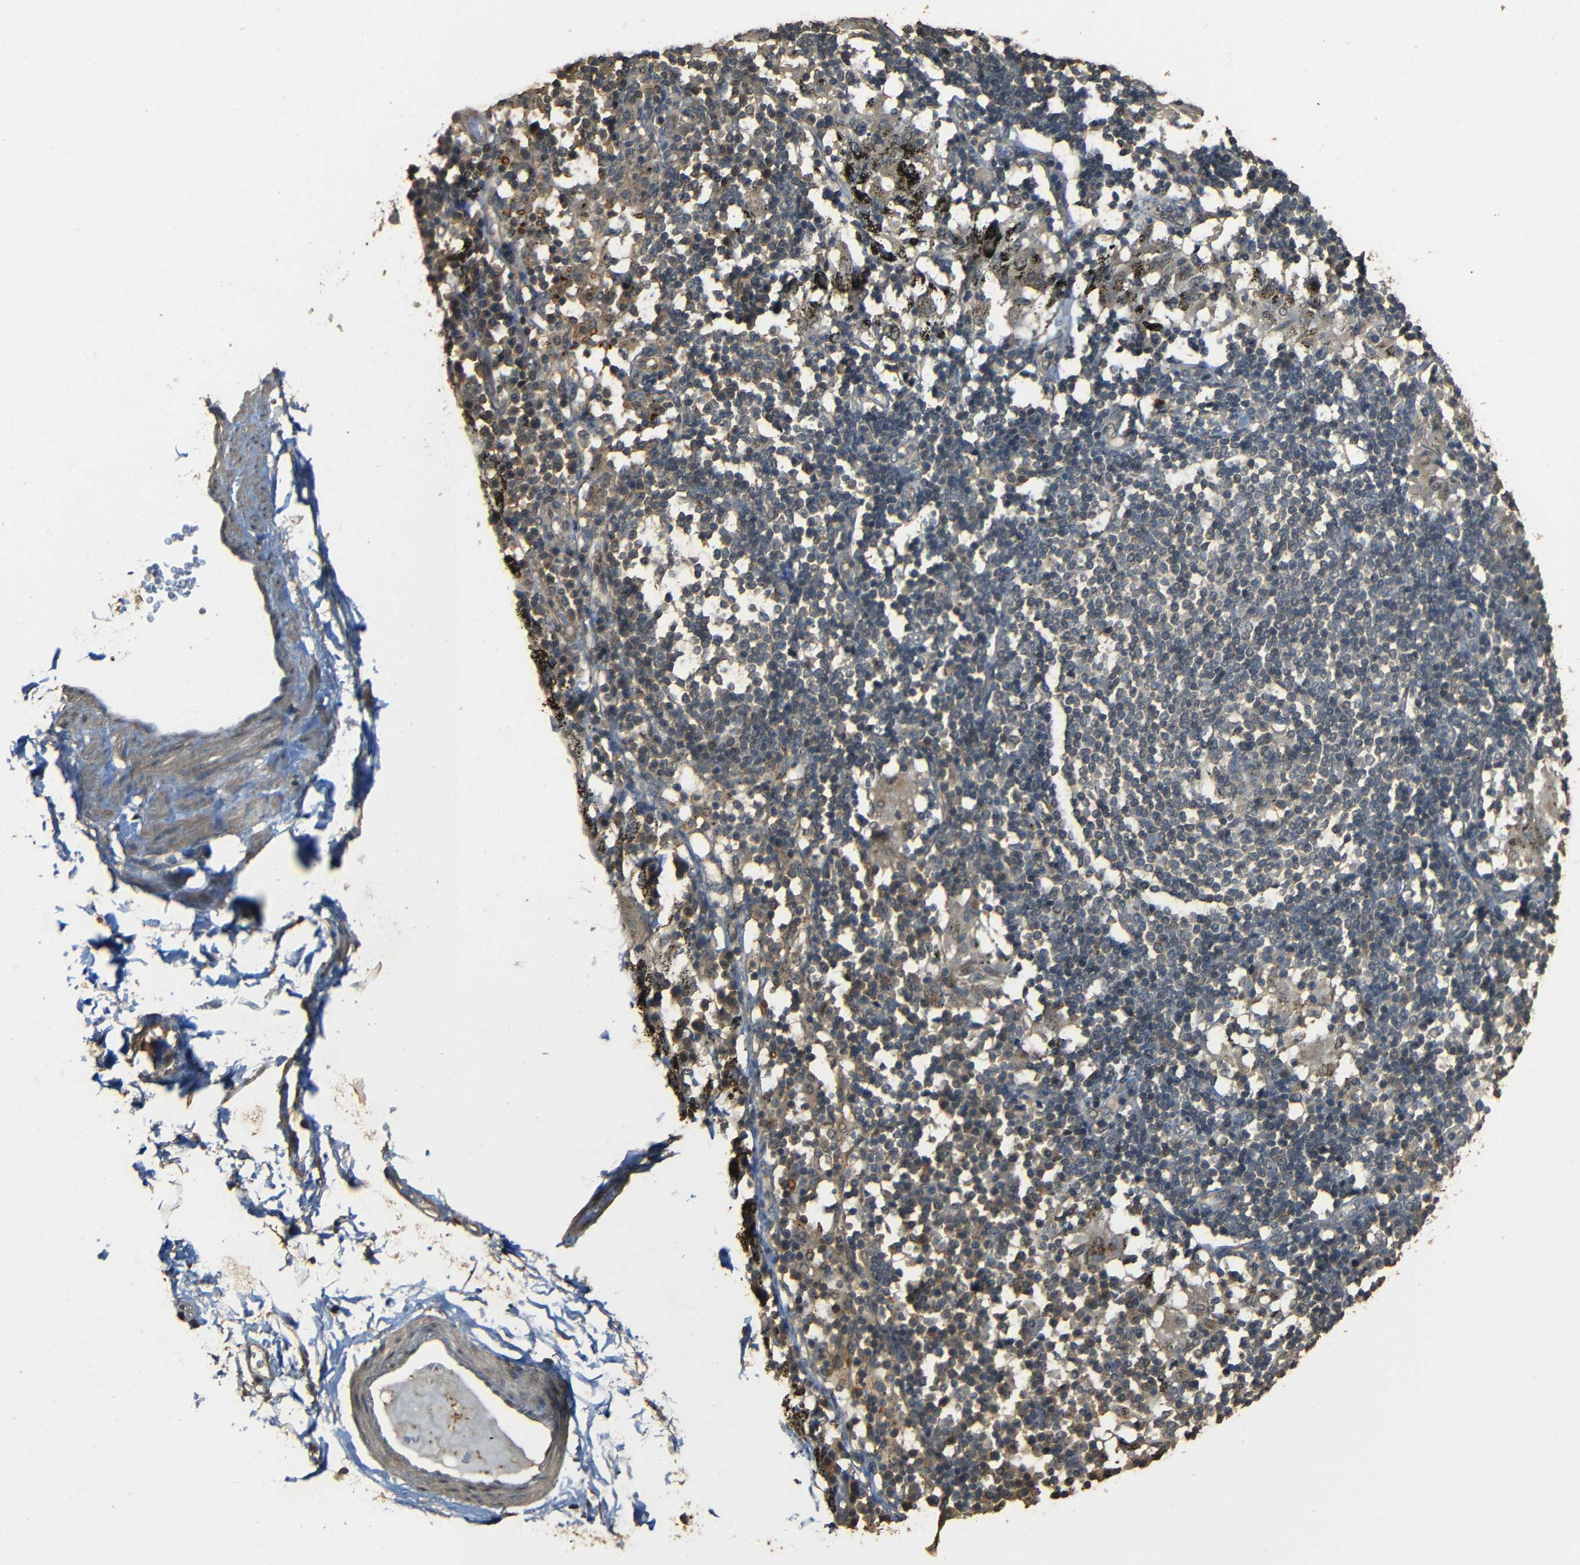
{"staining": {"intensity": "moderate", "quantity": ">75%", "location": "cytoplasmic/membranous"}, "tissue": "adipose tissue", "cell_type": "Adipocytes", "image_type": "normal", "snomed": [{"axis": "morphology", "description": "Normal tissue, NOS"}, {"axis": "topography", "description": "Cartilage tissue"}, {"axis": "topography", "description": "Bronchus"}], "caption": "High-power microscopy captured an immunohistochemistry micrograph of benign adipose tissue, revealing moderate cytoplasmic/membranous expression in about >75% of adipocytes. (Stains: DAB (3,3'-diaminobenzidine) in brown, nuclei in blue, Microscopy: brightfield microscopy at high magnification).", "gene": "PDE5A", "patient": {"sex": "female", "age": 73}}